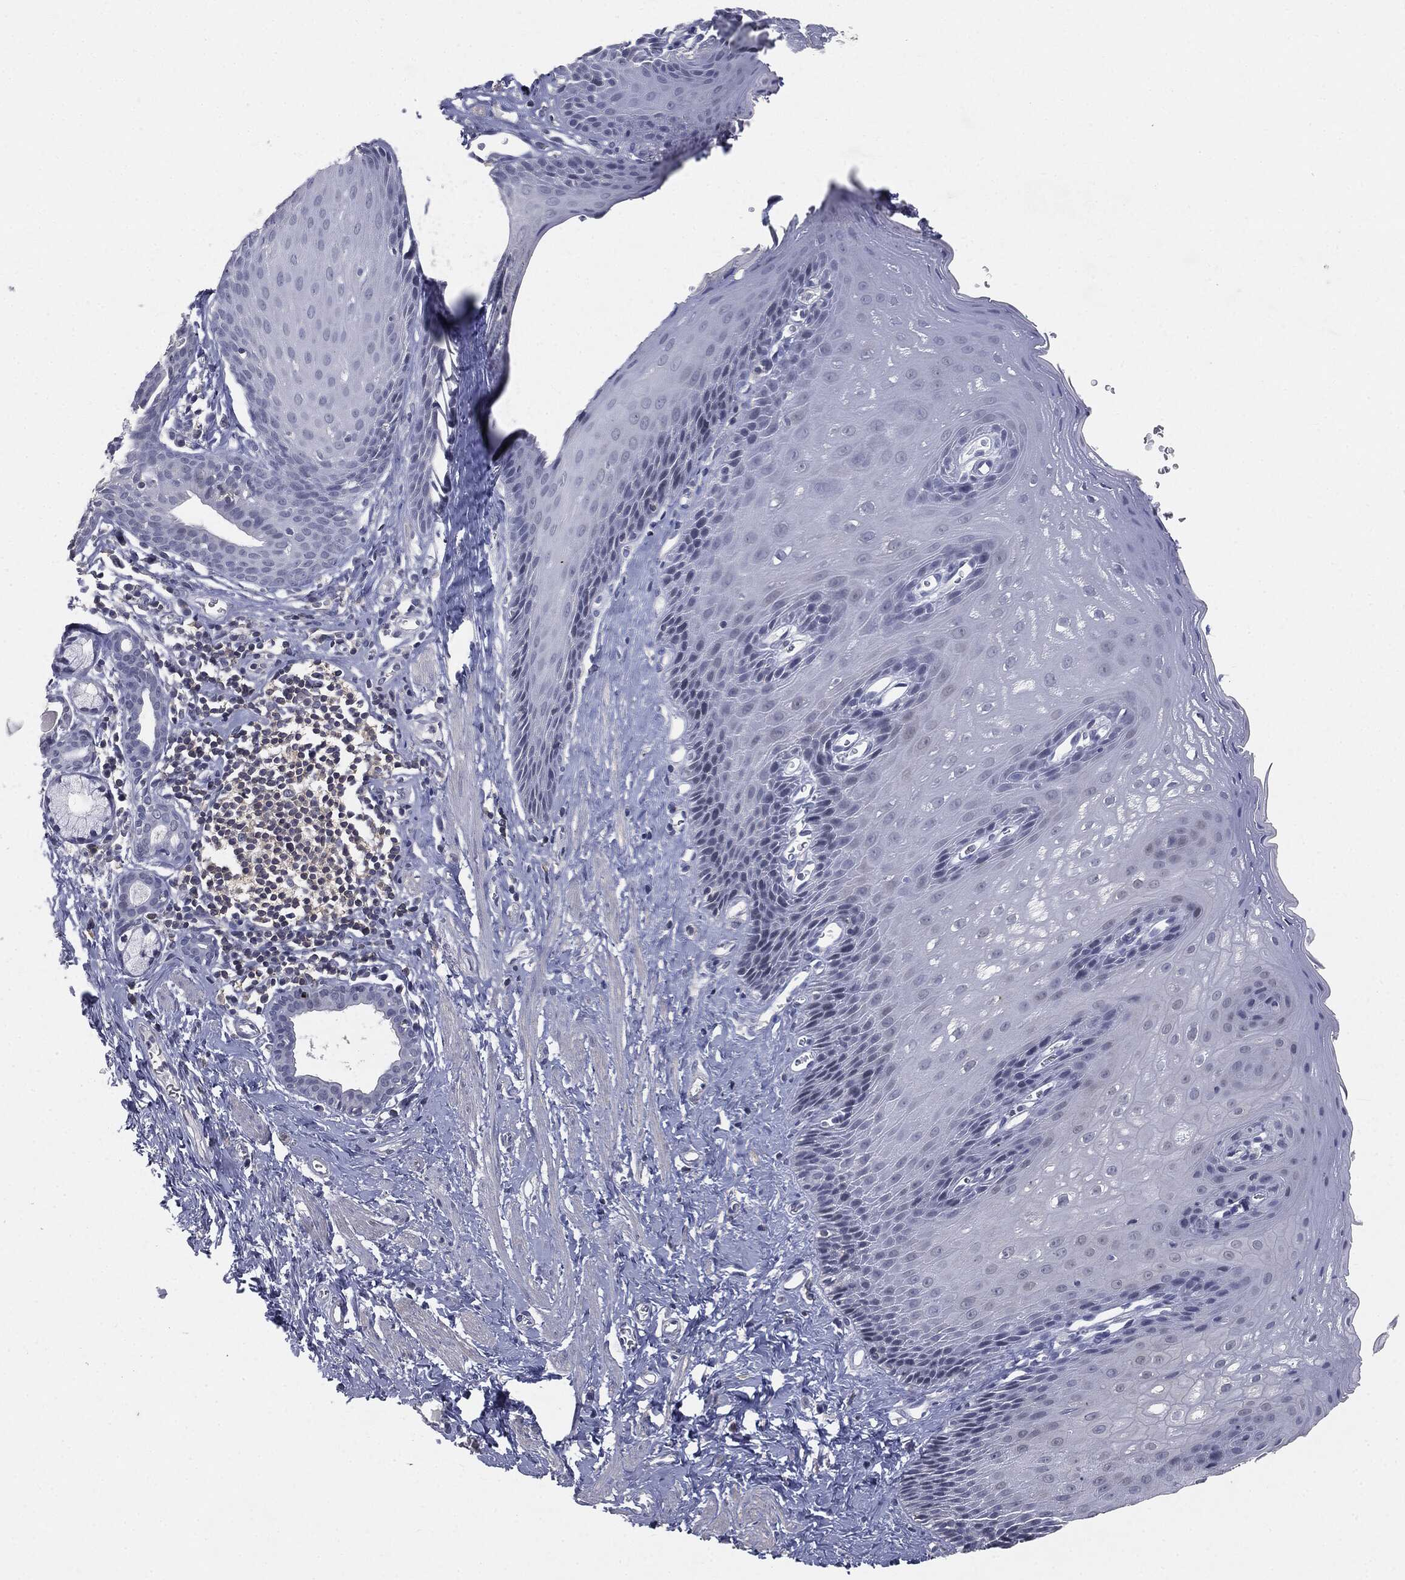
{"staining": {"intensity": "negative", "quantity": "none", "location": "none"}, "tissue": "esophagus", "cell_type": "Squamous epithelial cells", "image_type": "normal", "snomed": [{"axis": "morphology", "description": "Normal tissue, NOS"}, {"axis": "topography", "description": "Esophagus"}], "caption": "The histopathology image reveals no significant staining in squamous epithelial cells of esophagus. (Brightfield microscopy of DAB IHC at high magnification).", "gene": "SLC2A2", "patient": {"sex": "male", "age": 64}}